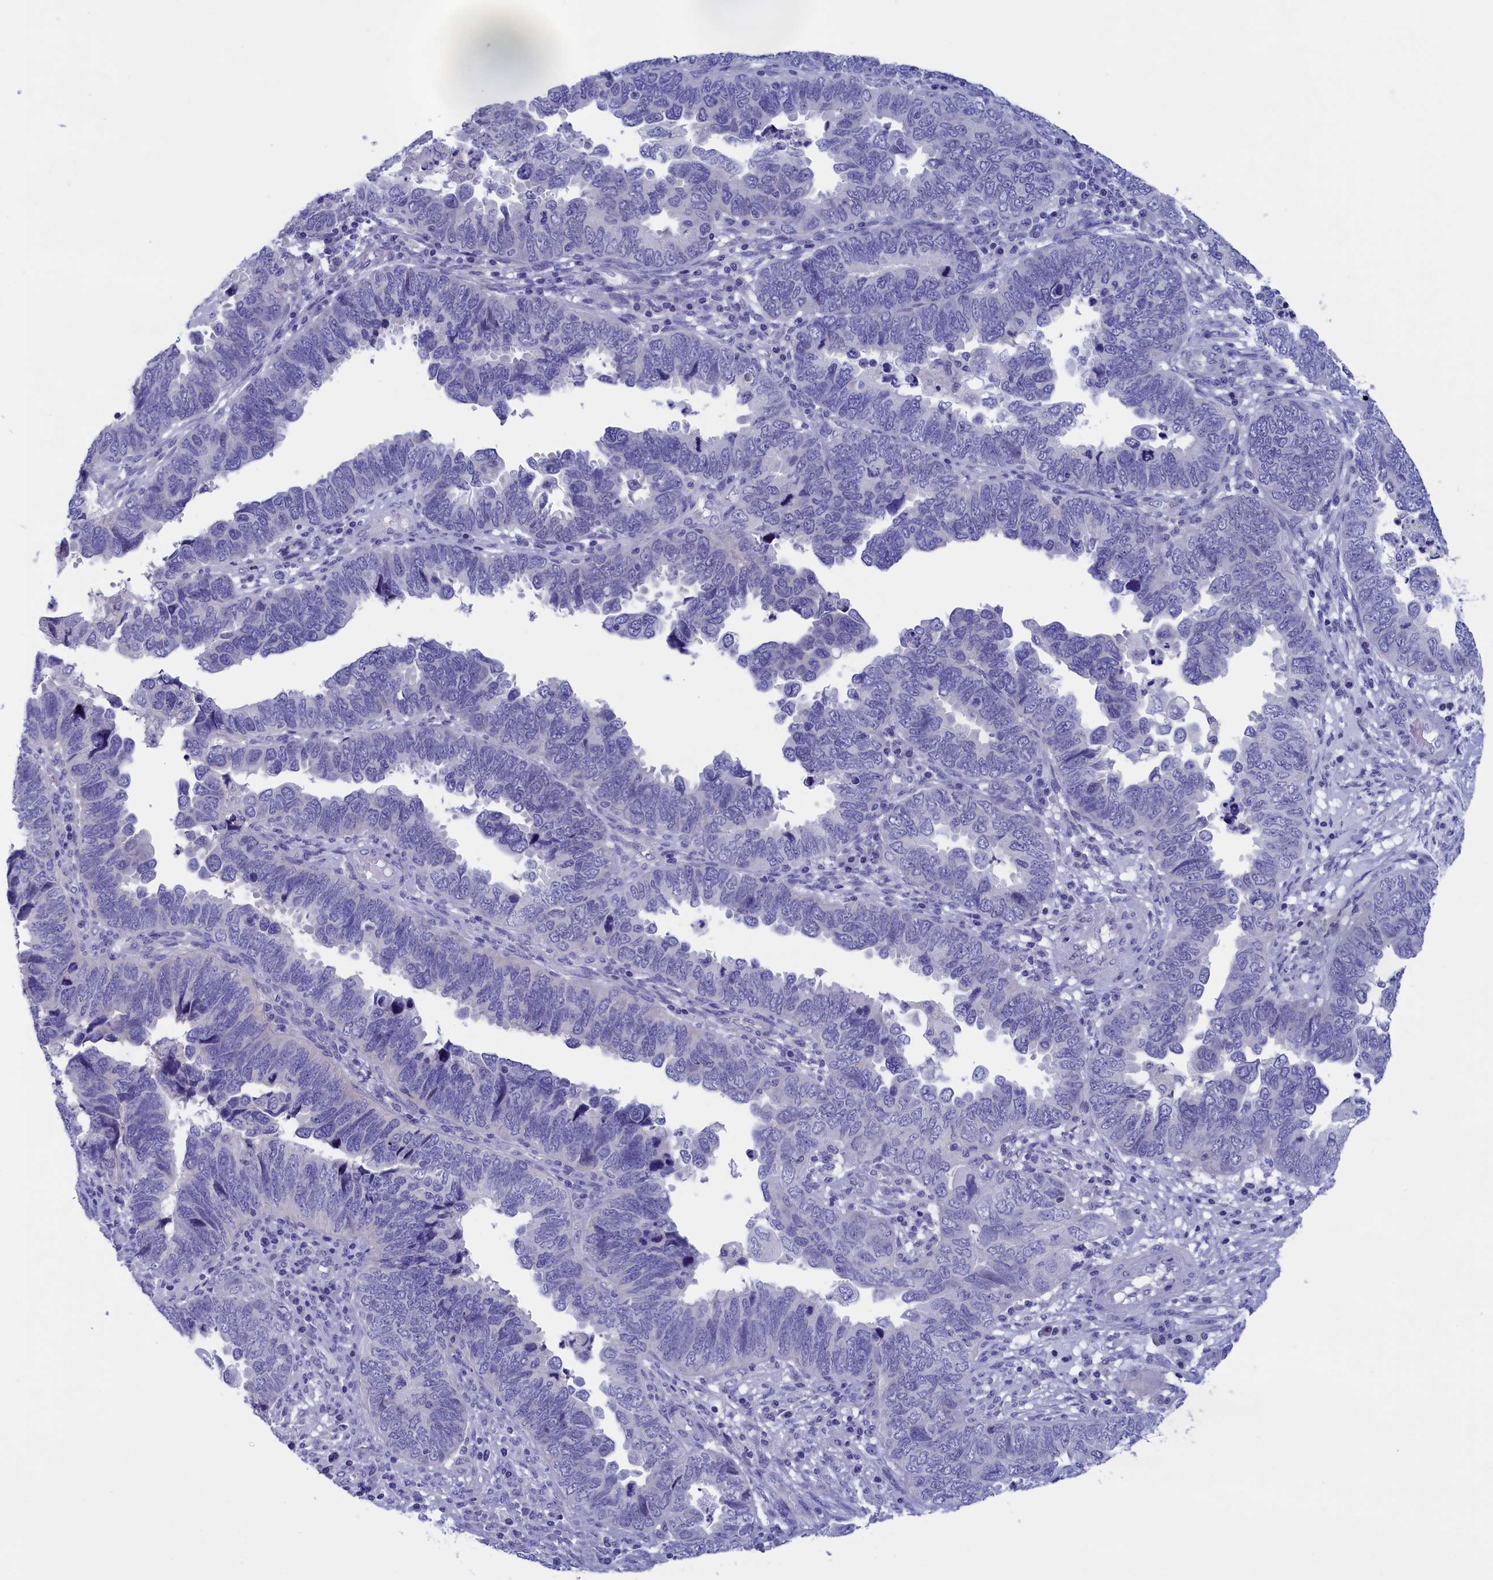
{"staining": {"intensity": "negative", "quantity": "none", "location": "none"}, "tissue": "endometrial cancer", "cell_type": "Tumor cells", "image_type": "cancer", "snomed": [{"axis": "morphology", "description": "Adenocarcinoma, NOS"}, {"axis": "topography", "description": "Endometrium"}], "caption": "Endometrial cancer (adenocarcinoma) was stained to show a protein in brown. There is no significant positivity in tumor cells.", "gene": "VPS35L", "patient": {"sex": "female", "age": 79}}